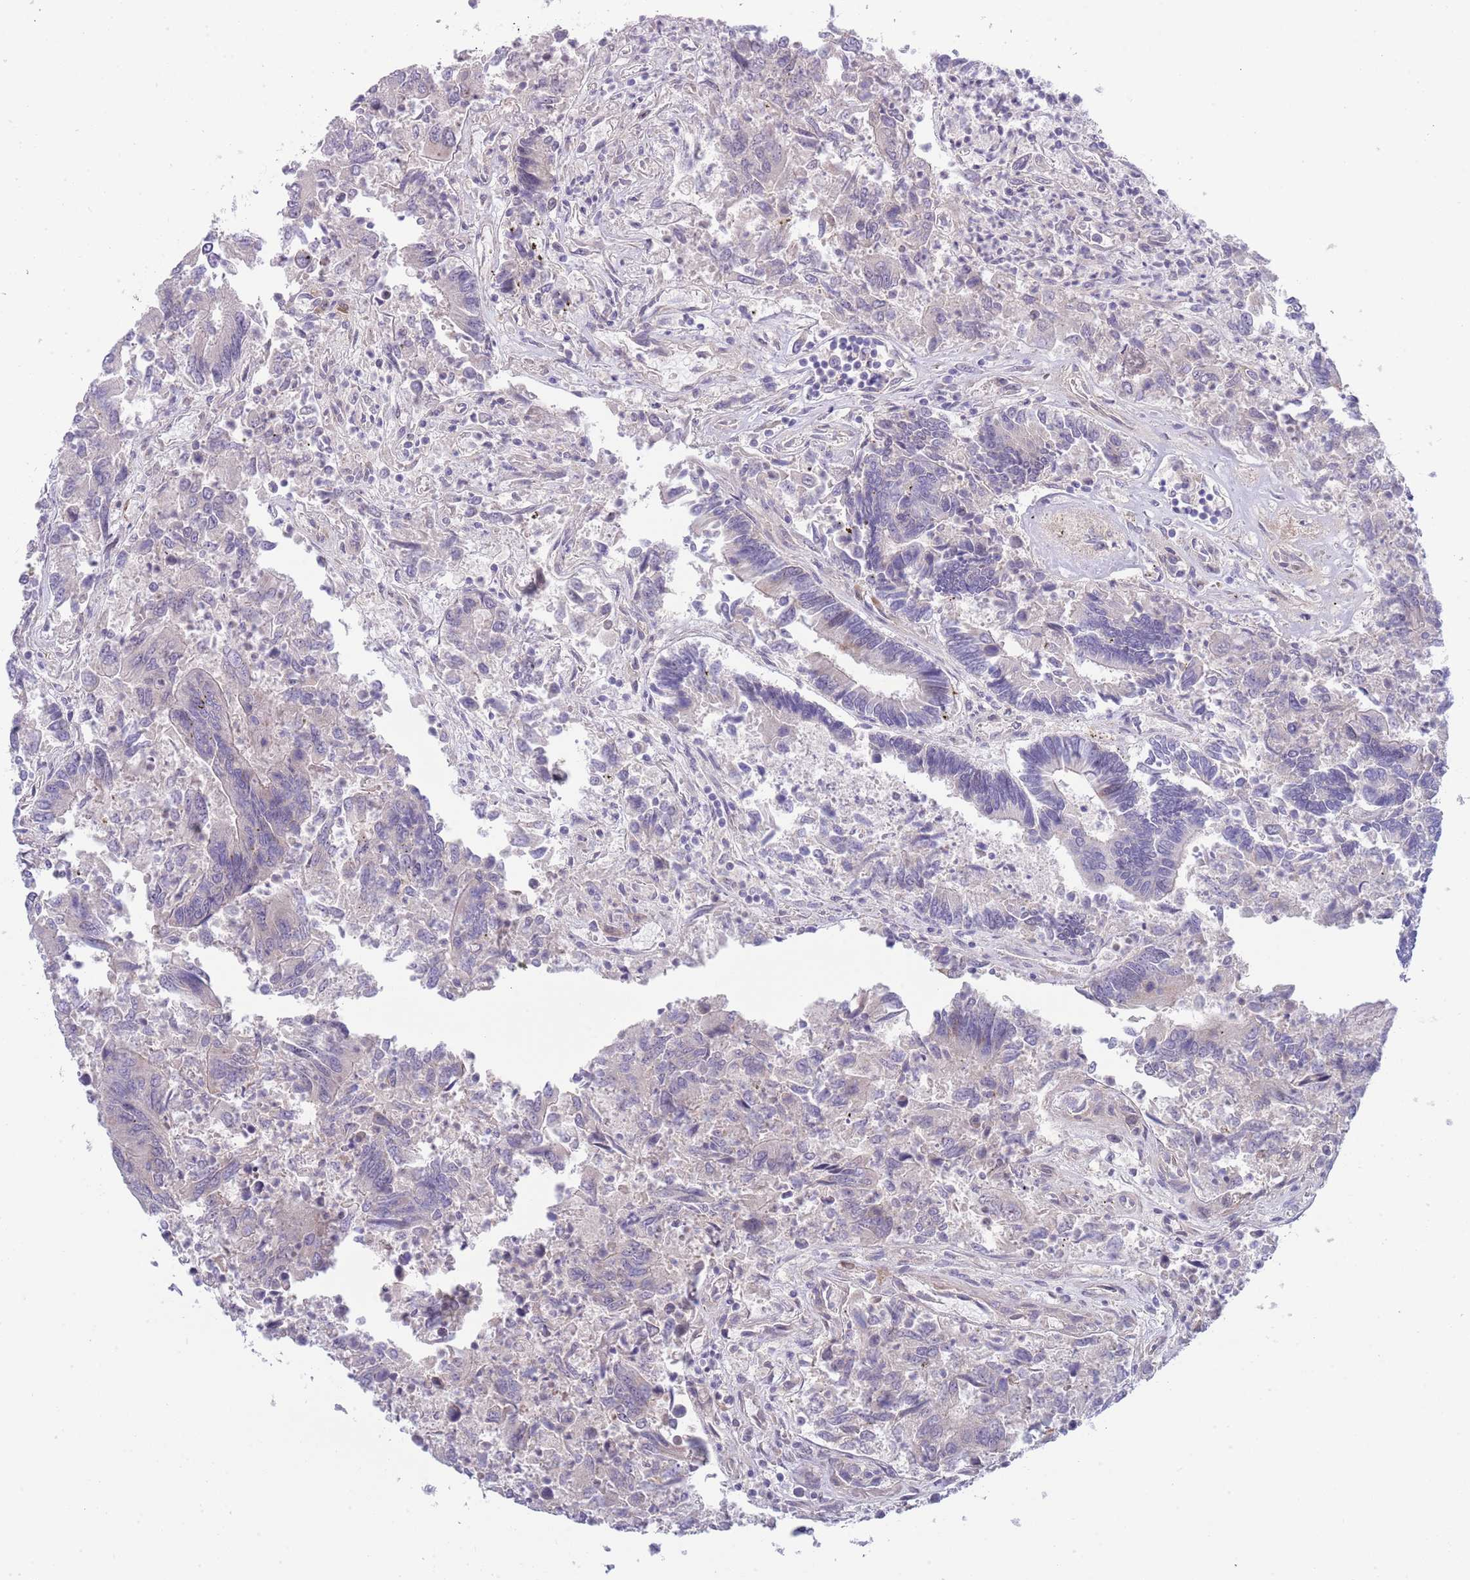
{"staining": {"intensity": "negative", "quantity": "none", "location": "none"}, "tissue": "colorectal cancer", "cell_type": "Tumor cells", "image_type": "cancer", "snomed": [{"axis": "morphology", "description": "Adenocarcinoma, NOS"}, {"axis": "topography", "description": "Colon"}], "caption": "This is a histopathology image of immunohistochemistry staining of colorectal adenocarcinoma, which shows no expression in tumor cells. (DAB (3,3'-diaminobenzidine) IHC, high magnification).", "gene": "PIMREG", "patient": {"sex": "female", "age": 67}}